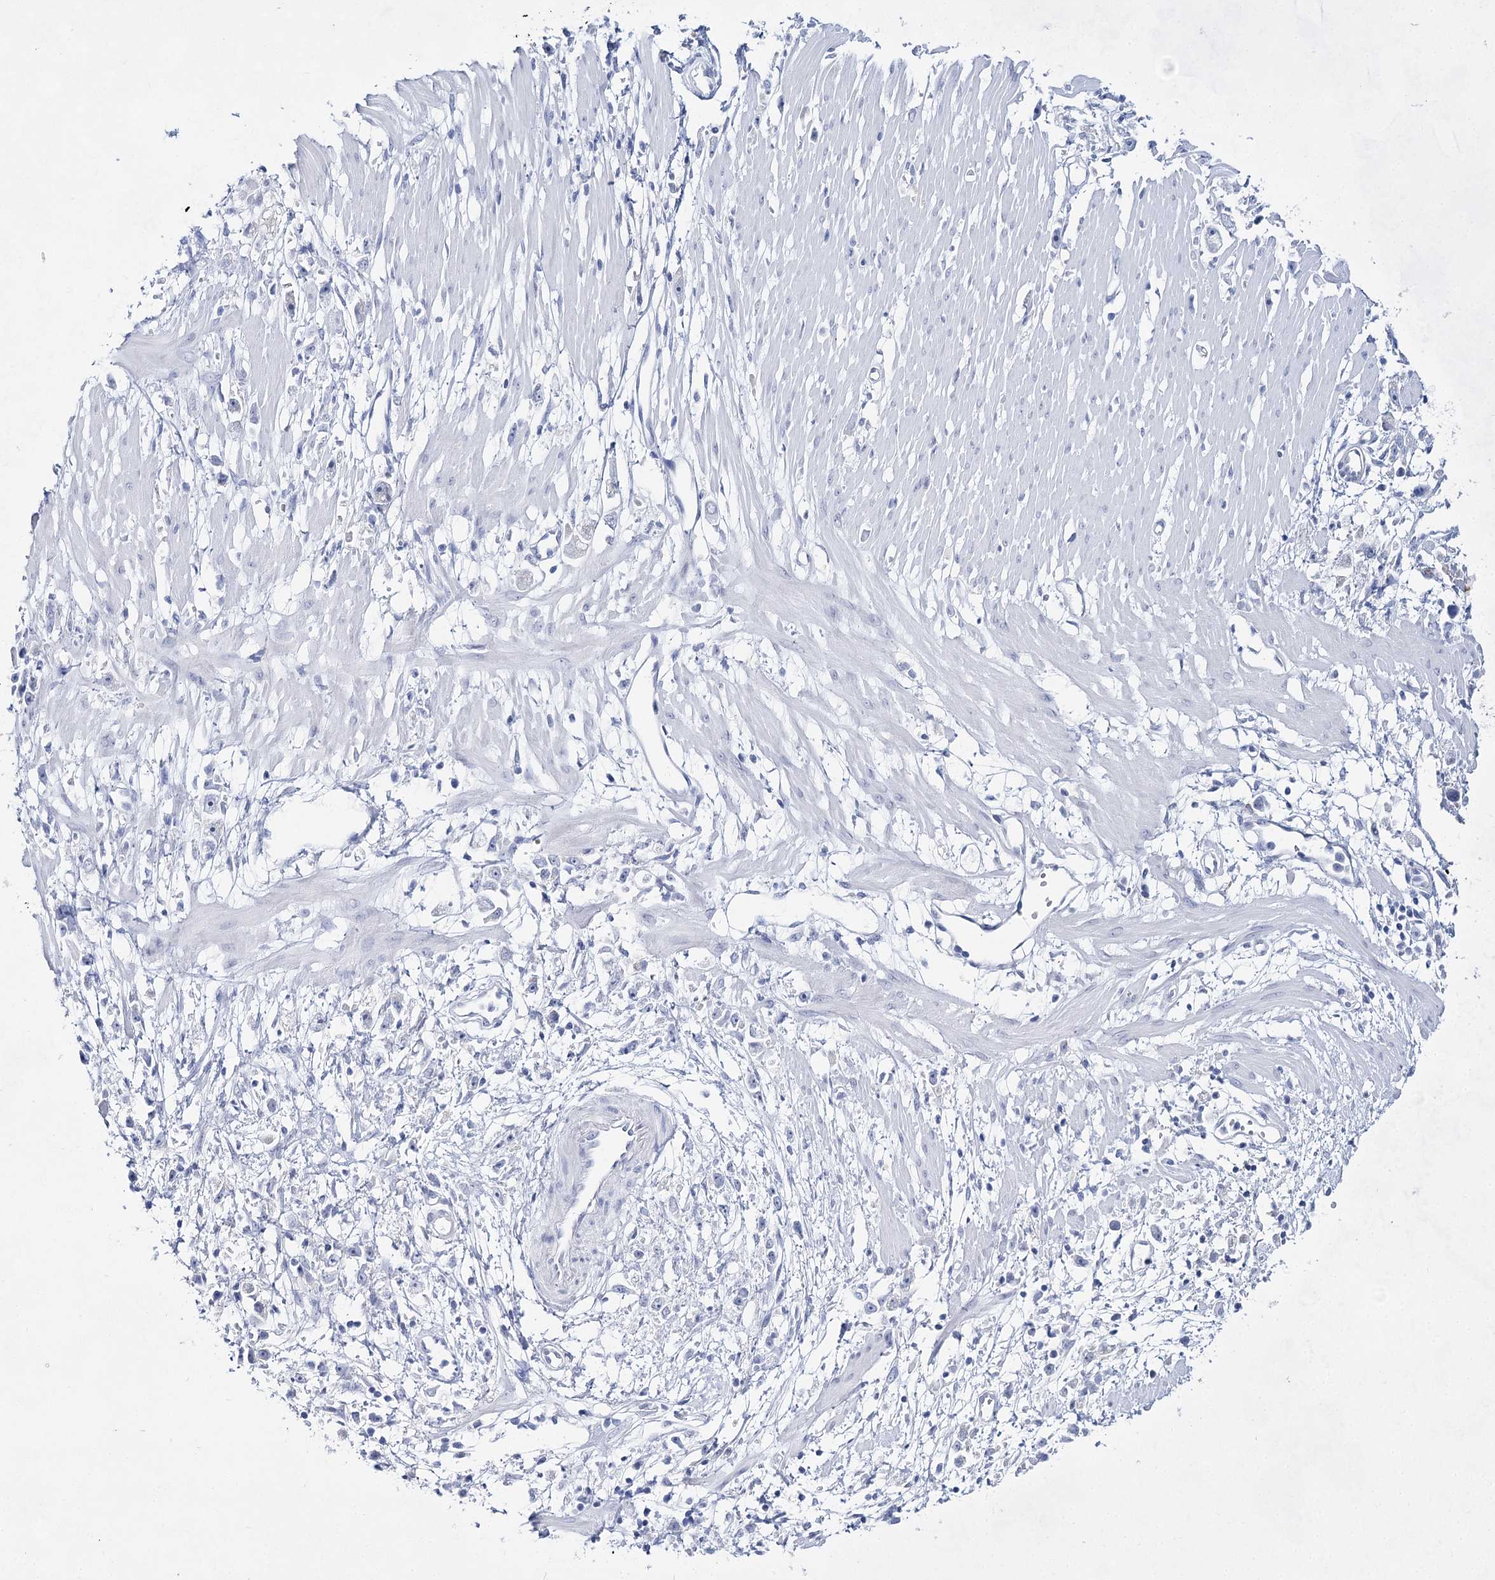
{"staining": {"intensity": "negative", "quantity": "none", "location": "none"}, "tissue": "stomach cancer", "cell_type": "Tumor cells", "image_type": "cancer", "snomed": [{"axis": "morphology", "description": "Adenocarcinoma, NOS"}, {"axis": "topography", "description": "Stomach"}], "caption": "DAB (3,3'-diaminobenzidine) immunohistochemical staining of human stomach cancer displays no significant staining in tumor cells.", "gene": "BPHL", "patient": {"sex": "female", "age": 59}}